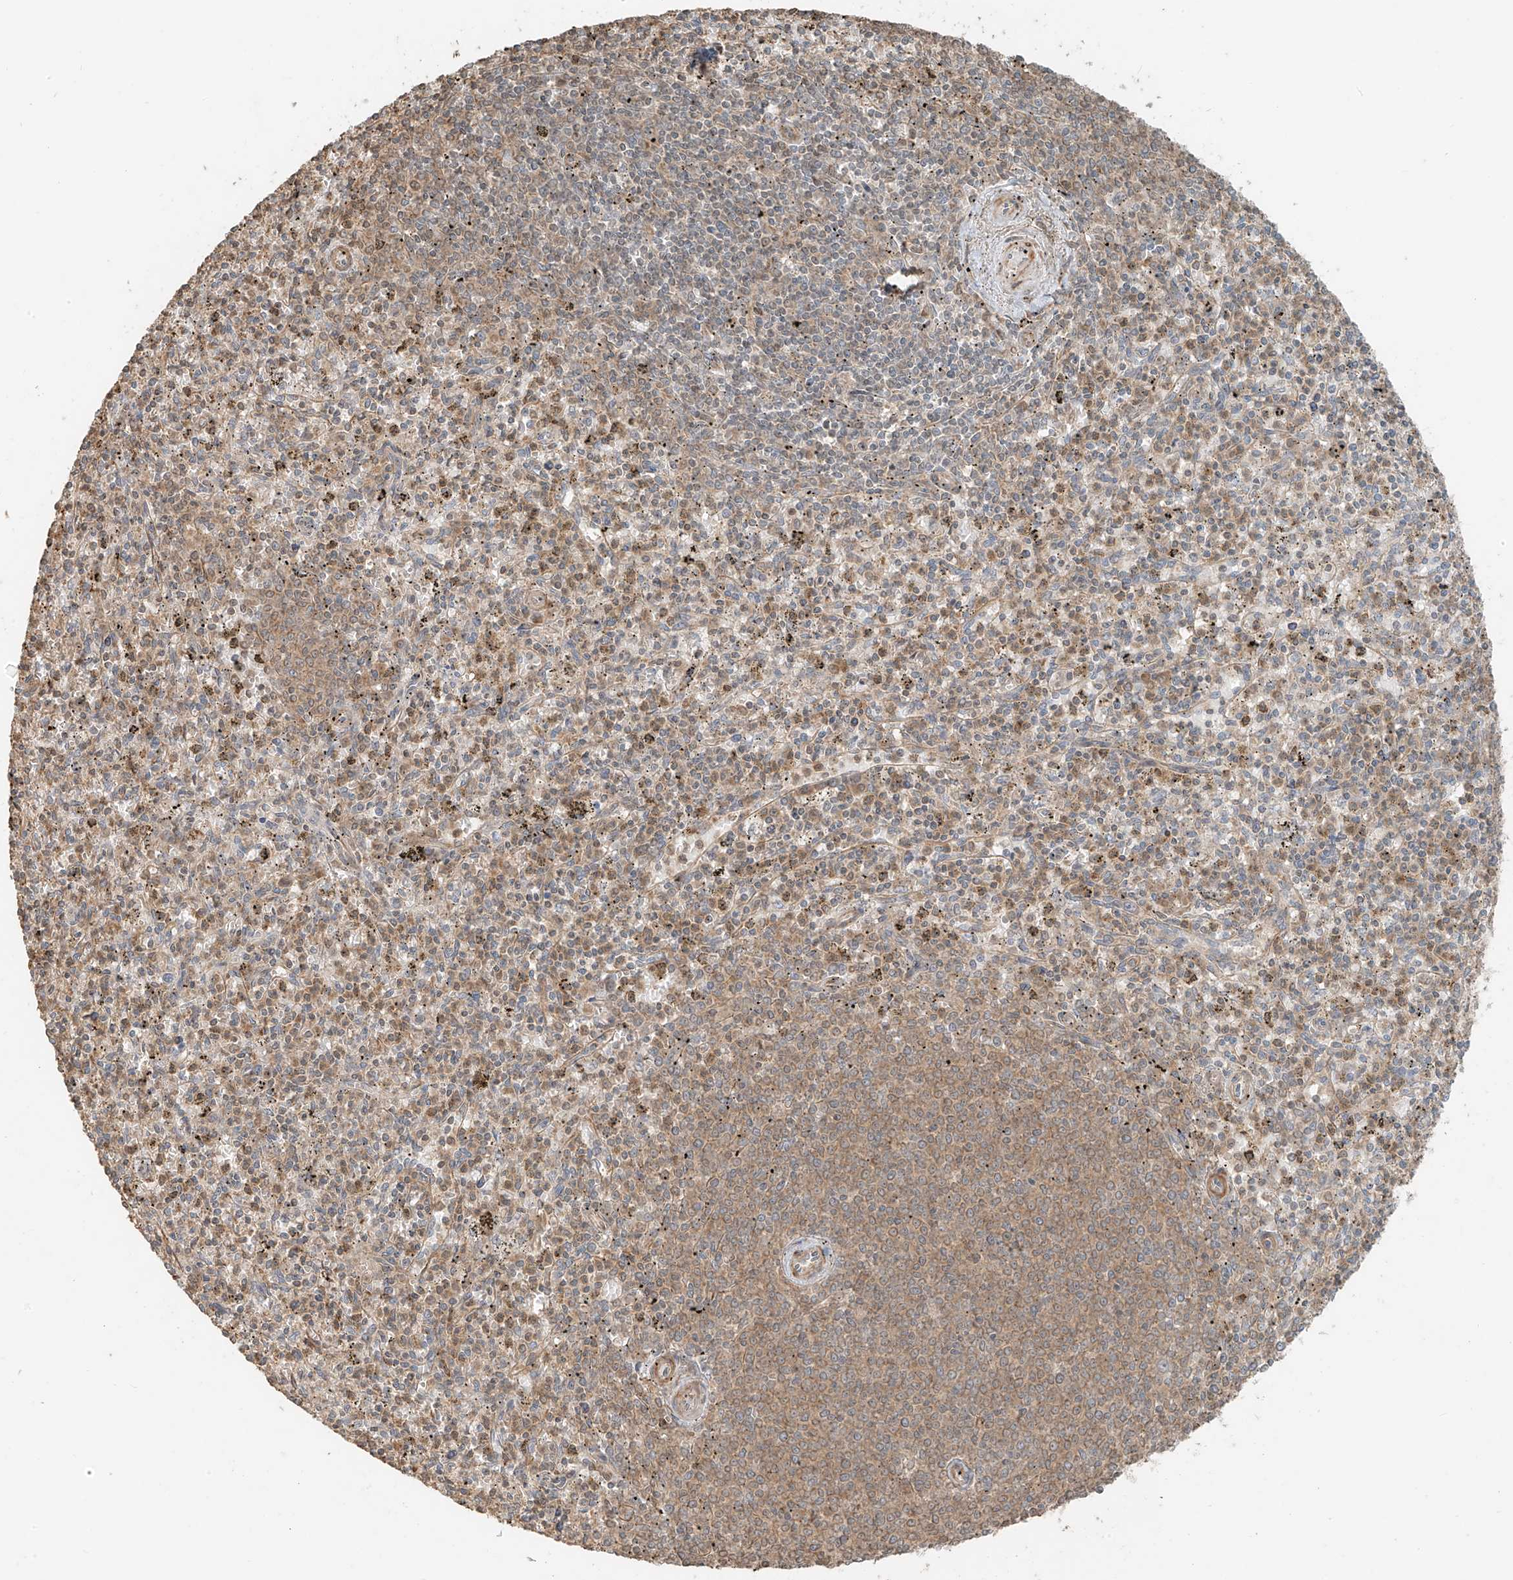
{"staining": {"intensity": "weak", "quantity": "<25%", "location": "cytoplasmic/membranous"}, "tissue": "spleen", "cell_type": "Cells in red pulp", "image_type": "normal", "snomed": [{"axis": "morphology", "description": "Normal tissue, NOS"}, {"axis": "topography", "description": "Spleen"}], "caption": "Immunohistochemical staining of normal spleen exhibits no significant positivity in cells in red pulp. Nuclei are stained in blue.", "gene": "ANKZF1", "patient": {"sex": "male", "age": 72}}